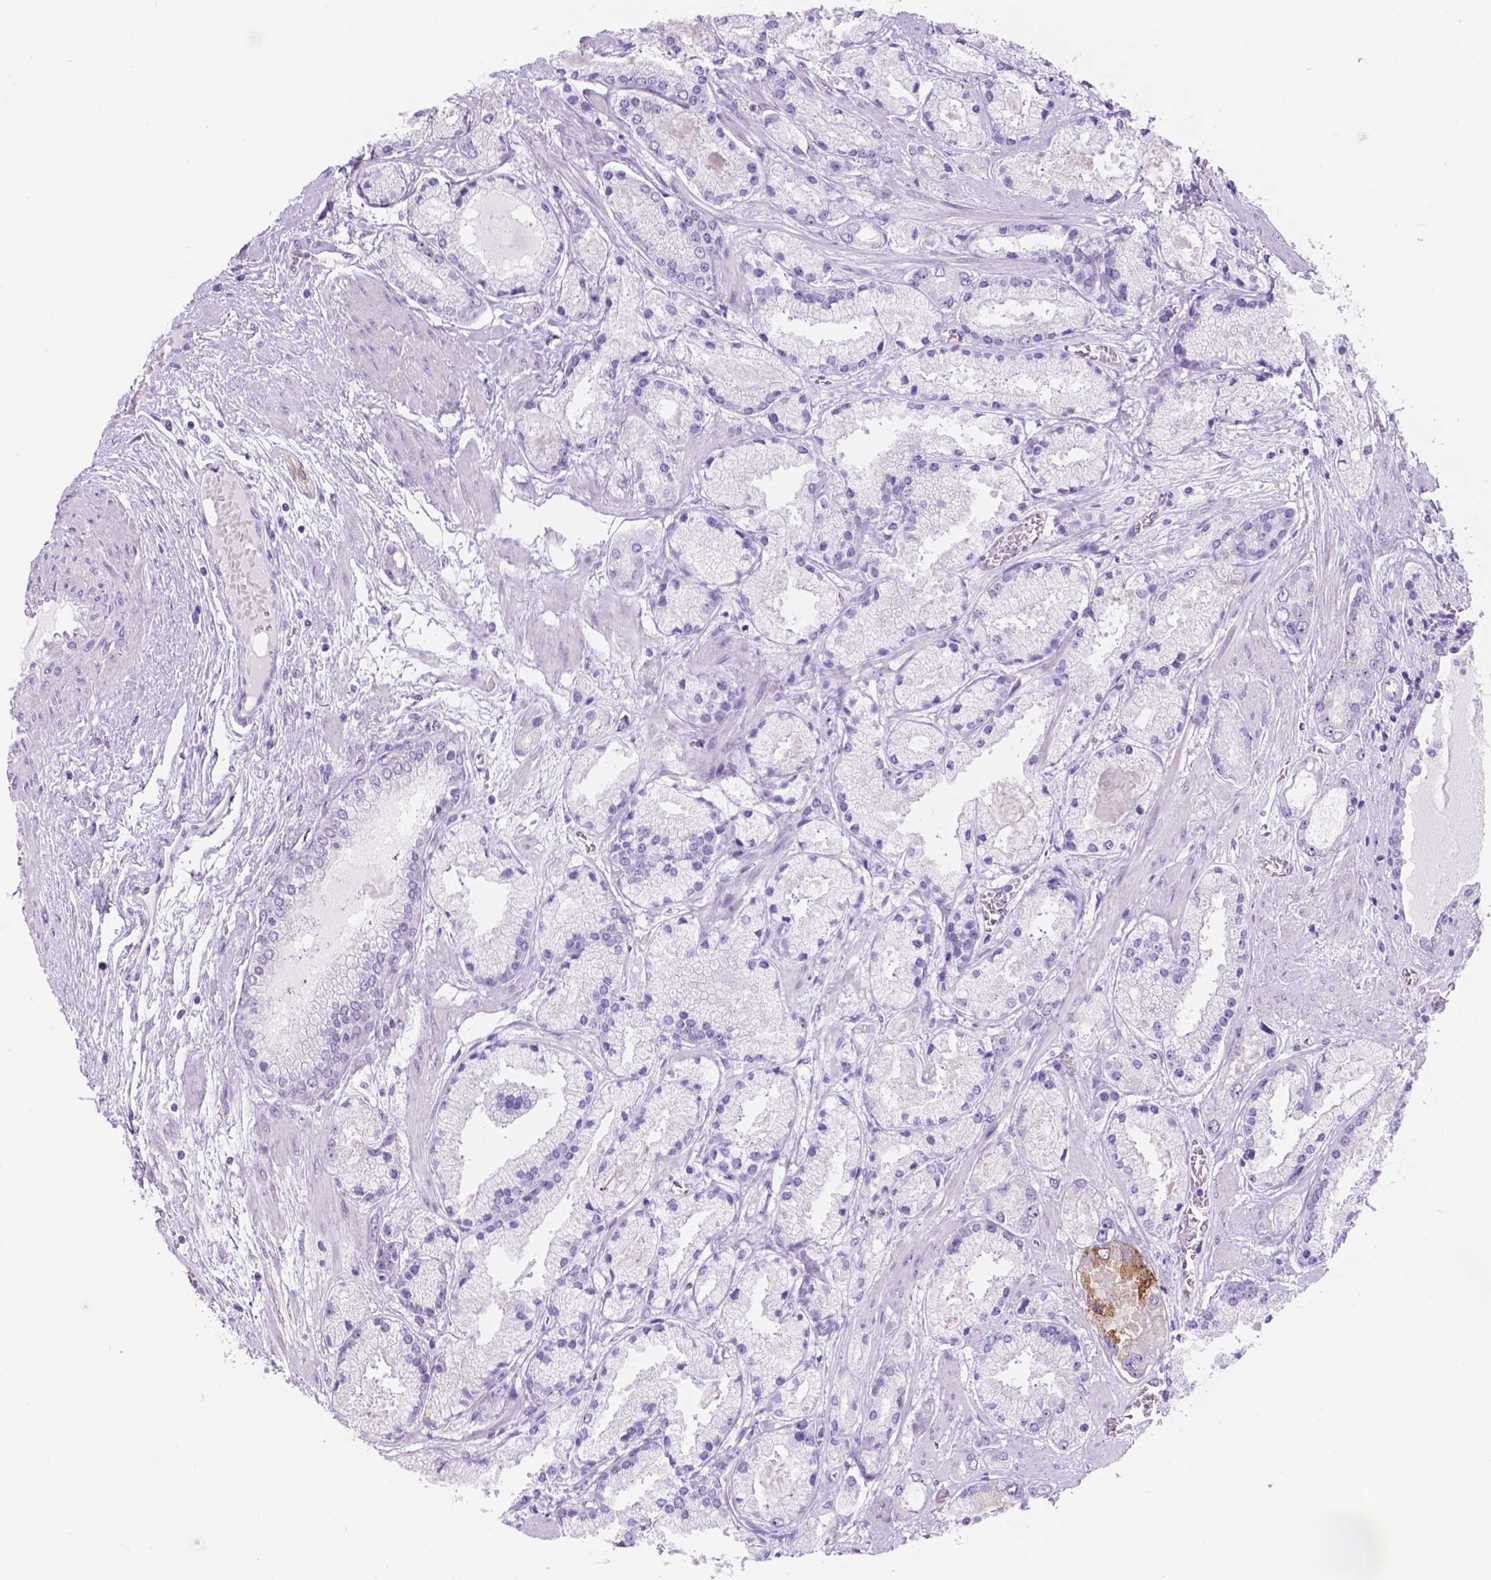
{"staining": {"intensity": "negative", "quantity": "none", "location": "none"}, "tissue": "prostate cancer", "cell_type": "Tumor cells", "image_type": "cancer", "snomed": [{"axis": "morphology", "description": "Adenocarcinoma, High grade"}, {"axis": "topography", "description": "Prostate"}], "caption": "Immunohistochemistry (IHC) of prostate cancer (adenocarcinoma (high-grade)) demonstrates no expression in tumor cells. (Immunohistochemistry, brightfield microscopy, high magnification).", "gene": "DCC", "patient": {"sex": "male", "age": 67}}